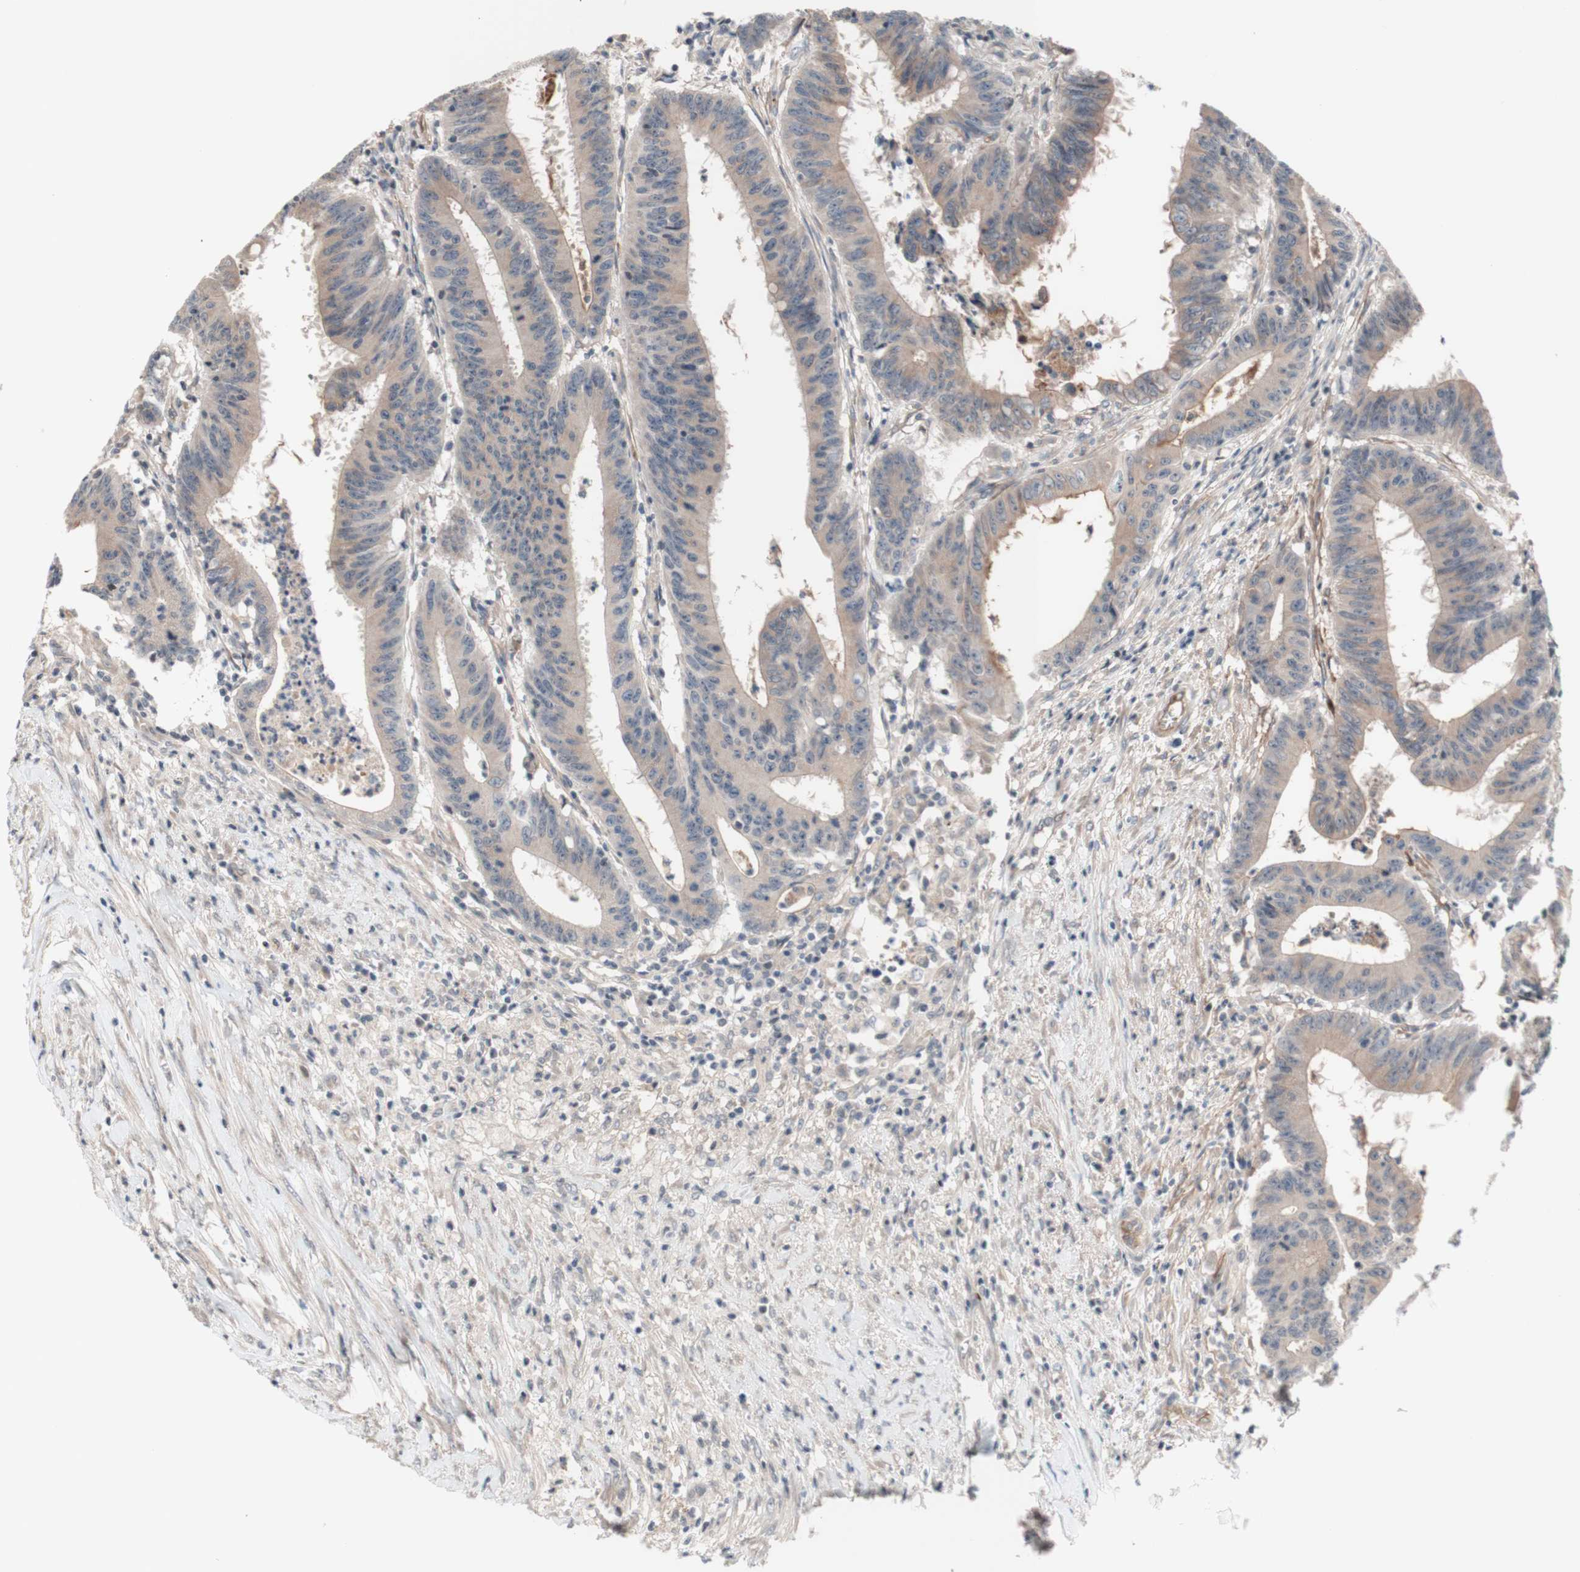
{"staining": {"intensity": "weak", "quantity": ">75%", "location": "cytoplasmic/membranous"}, "tissue": "colorectal cancer", "cell_type": "Tumor cells", "image_type": "cancer", "snomed": [{"axis": "morphology", "description": "Adenocarcinoma, NOS"}, {"axis": "topography", "description": "Colon"}], "caption": "Protein positivity by immunohistochemistry shows weak cytoplasmic/membranous expression in approximately >75% of tumor cells in colorectal cancer (adenocarcinoma).", "gene": "CD55", "patient": {"sex": "male", "age": 45}}